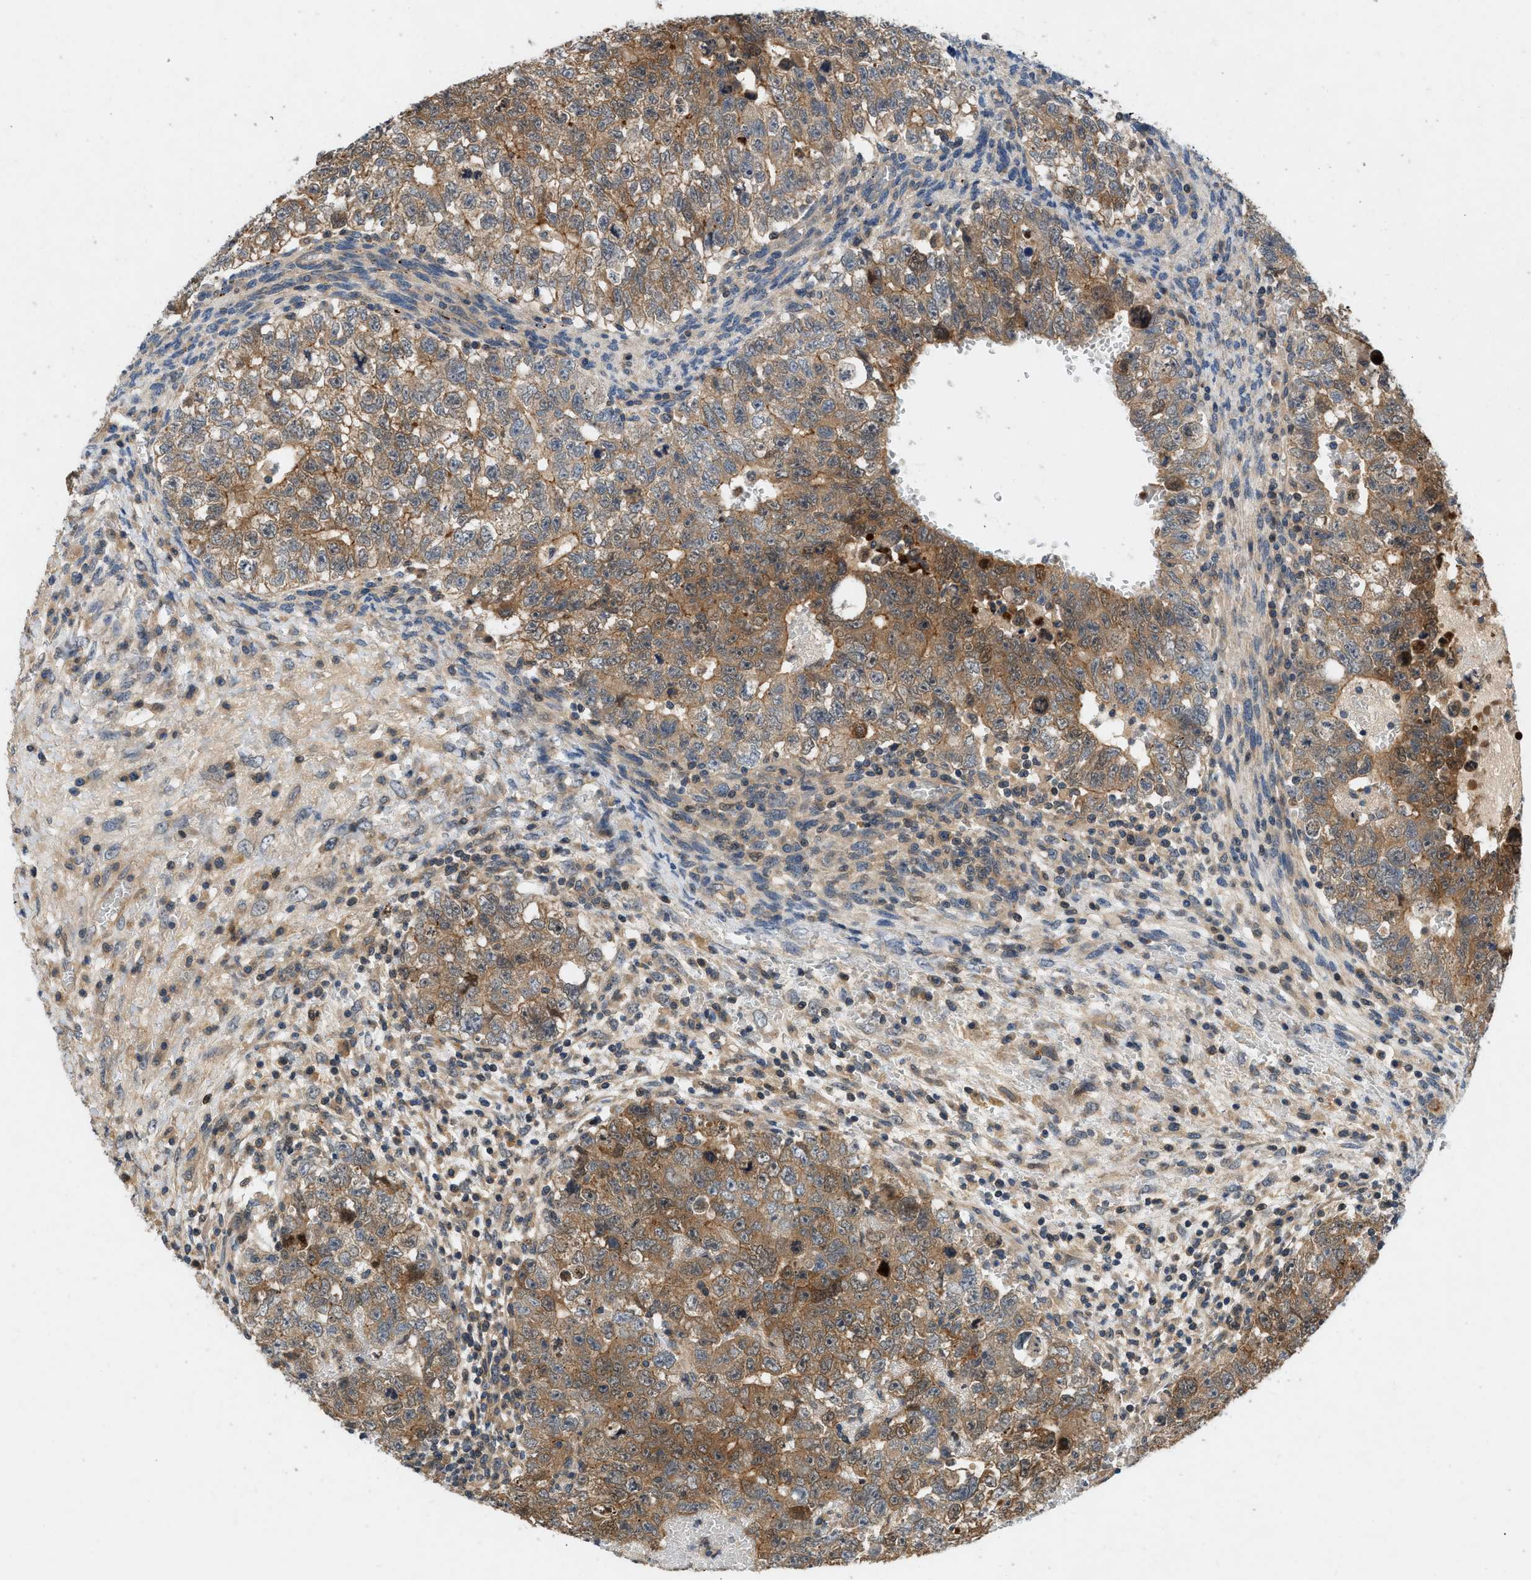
{"staining": {"intensity": "moderate", "quantity": "25%-75%", "location": "cytoplasmic/membranous"}, "tissue": "testis cancer", "cell_type": "Tumor cells", "image_type": "cancer", "snomed": [{"axis": "morphology", "description": "Seminoma, NOS"}, {"axis": "morphology", "description": "Carcinoma, Embryonal, NOS"}, {"axis": "topography", "description": "Testis"}], "caption": "Seminoma (testis) stained for a protein (brown) reveals moderate cytoplasmic/membranous positive staining in approximately 25%-75% of tumor cells.", "gene": "GPR31", "patient": {"sex": "male", "age": 38}}